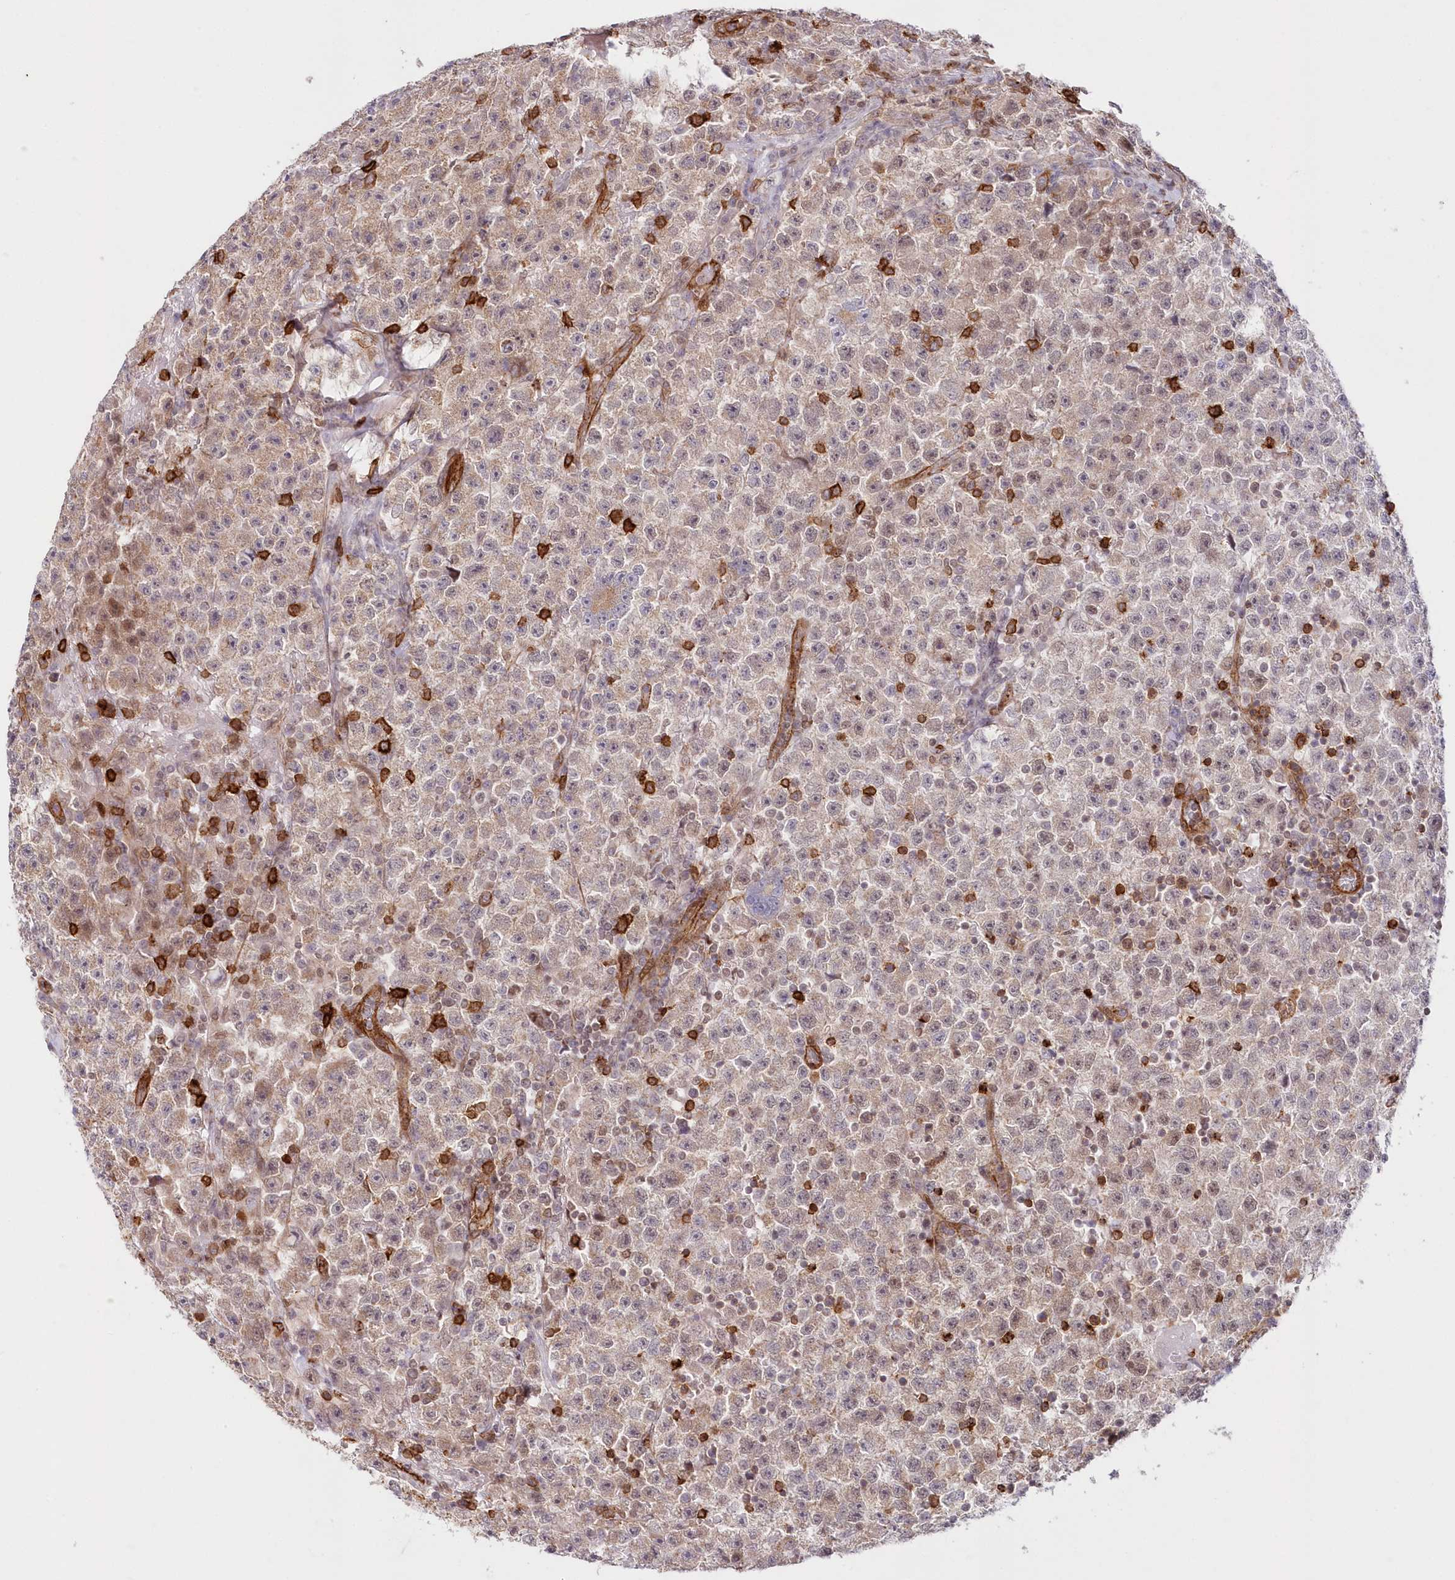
{"staining": {"intensity": "weak", "quantity": ">75%", "location": "cytoplasmic/membranous"}, "tissue": "testis cancer", "cell_type": "Tumor cells", "image_type": "cancer", "snomed": [{"axis": "morphology", "description": "Seminoma, NOS"}, {"axis": "topography", "description": "Testis"}], "caption": "Tumor cells reveal low levels of weak cytoplasmic/membranous positivity in about >75% of cells in testis cancer (seminoma). (DAB IHC with brightfield microscopy, high magnification).", "gene": "AFAP1L2", "patient": {"sex": "male", "age": 22}}